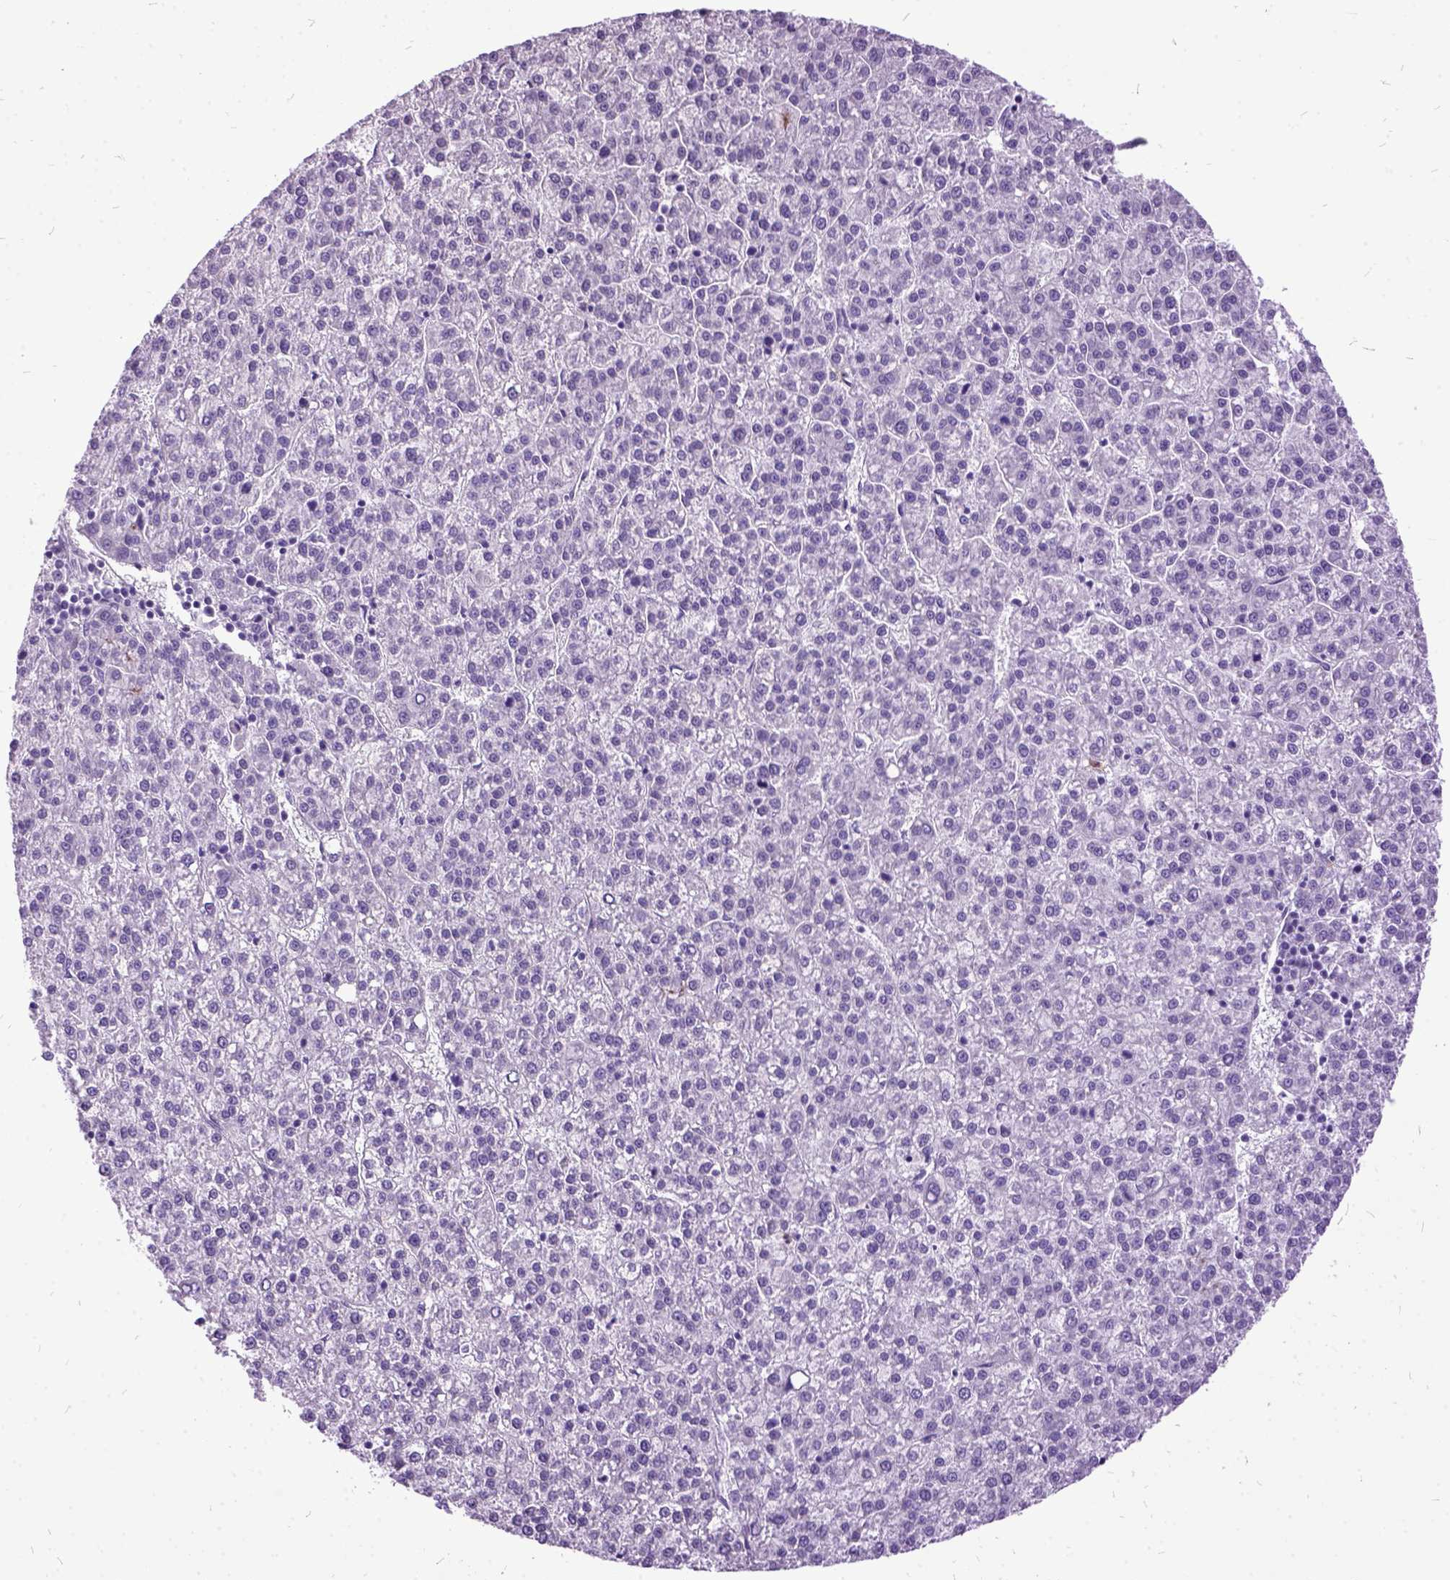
{"staining": {"intensity": "negative", "quantity": "none", "location": "none"}, "tissue": "liver cancer", "cell_type": "Tumor cells", "image_type": "cancer", "snomed": [{"axis": "morphology", "description": "Carcinoma, Hepatocellular, NOS"}, {"axis": "topography", "description": "Liver"}], "caption": "Tumor cells are negative for brown protein staining in liver cancer.", "gene": "MME", "patient": {"sex": "female", "age": 58}}